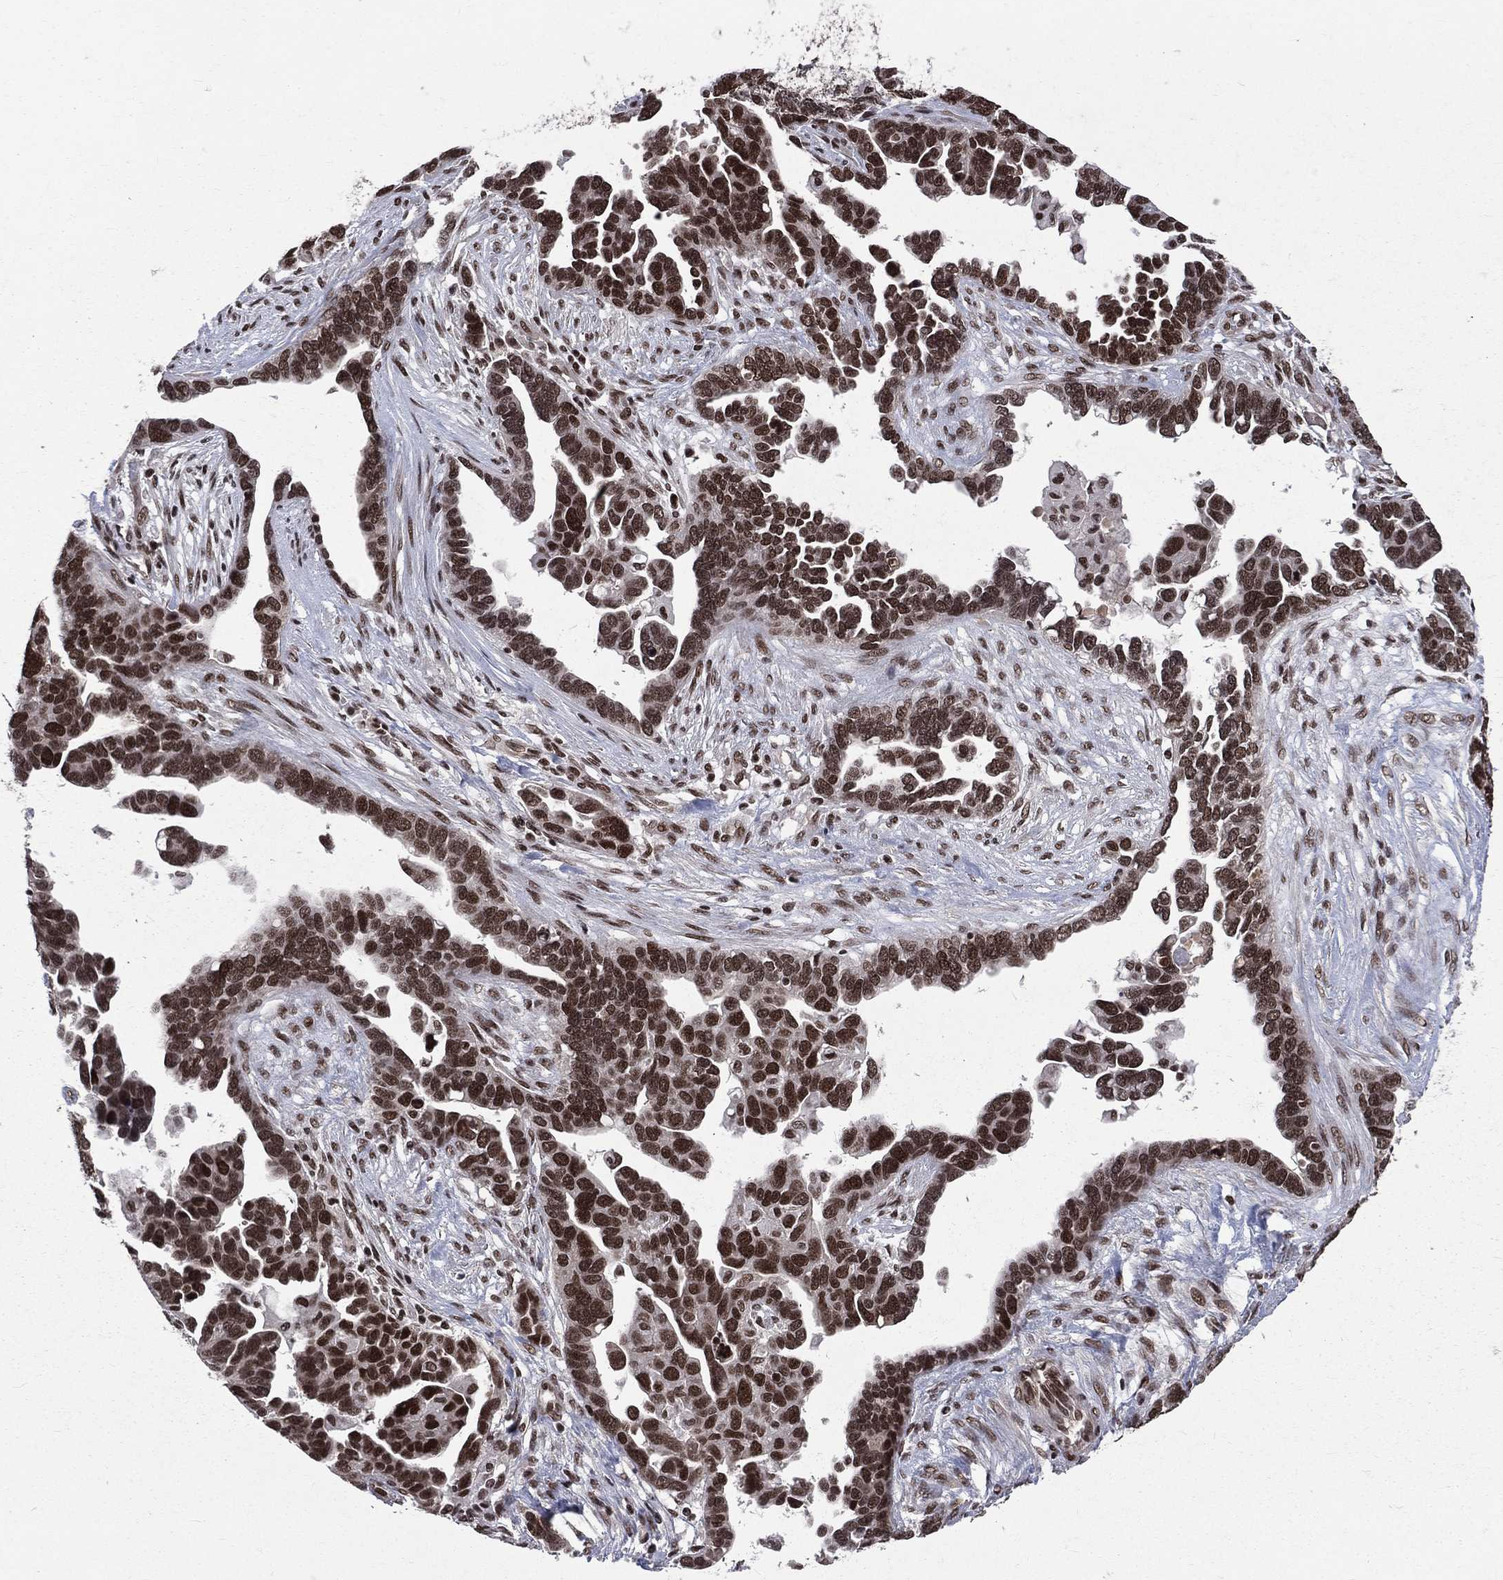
{"staining": {"intensity": "strong", "quantity": ">75%", "location": "nuclear"}, "tissue": "ovarian cancer", "cell_type": "Tumor cells", "image_type": "cancer", "snomed": [{"axis": "morphology", "description": "Cystadenocarcinoma, serous, NOS"}, {"axis": "topography", "description": "Ovary"}], "caption": "High-power microscopy captured an immunohistochemistry (IHC) micrograph of ovarian serous cystadenocarcinoma, revealing strong nuclear staining in approximately >75% of tumor cells. (DAB IHC with brightfield microscopy, high magnification).", "gene": "SMC3", "patient": {"sex": "female", "age": 54}}